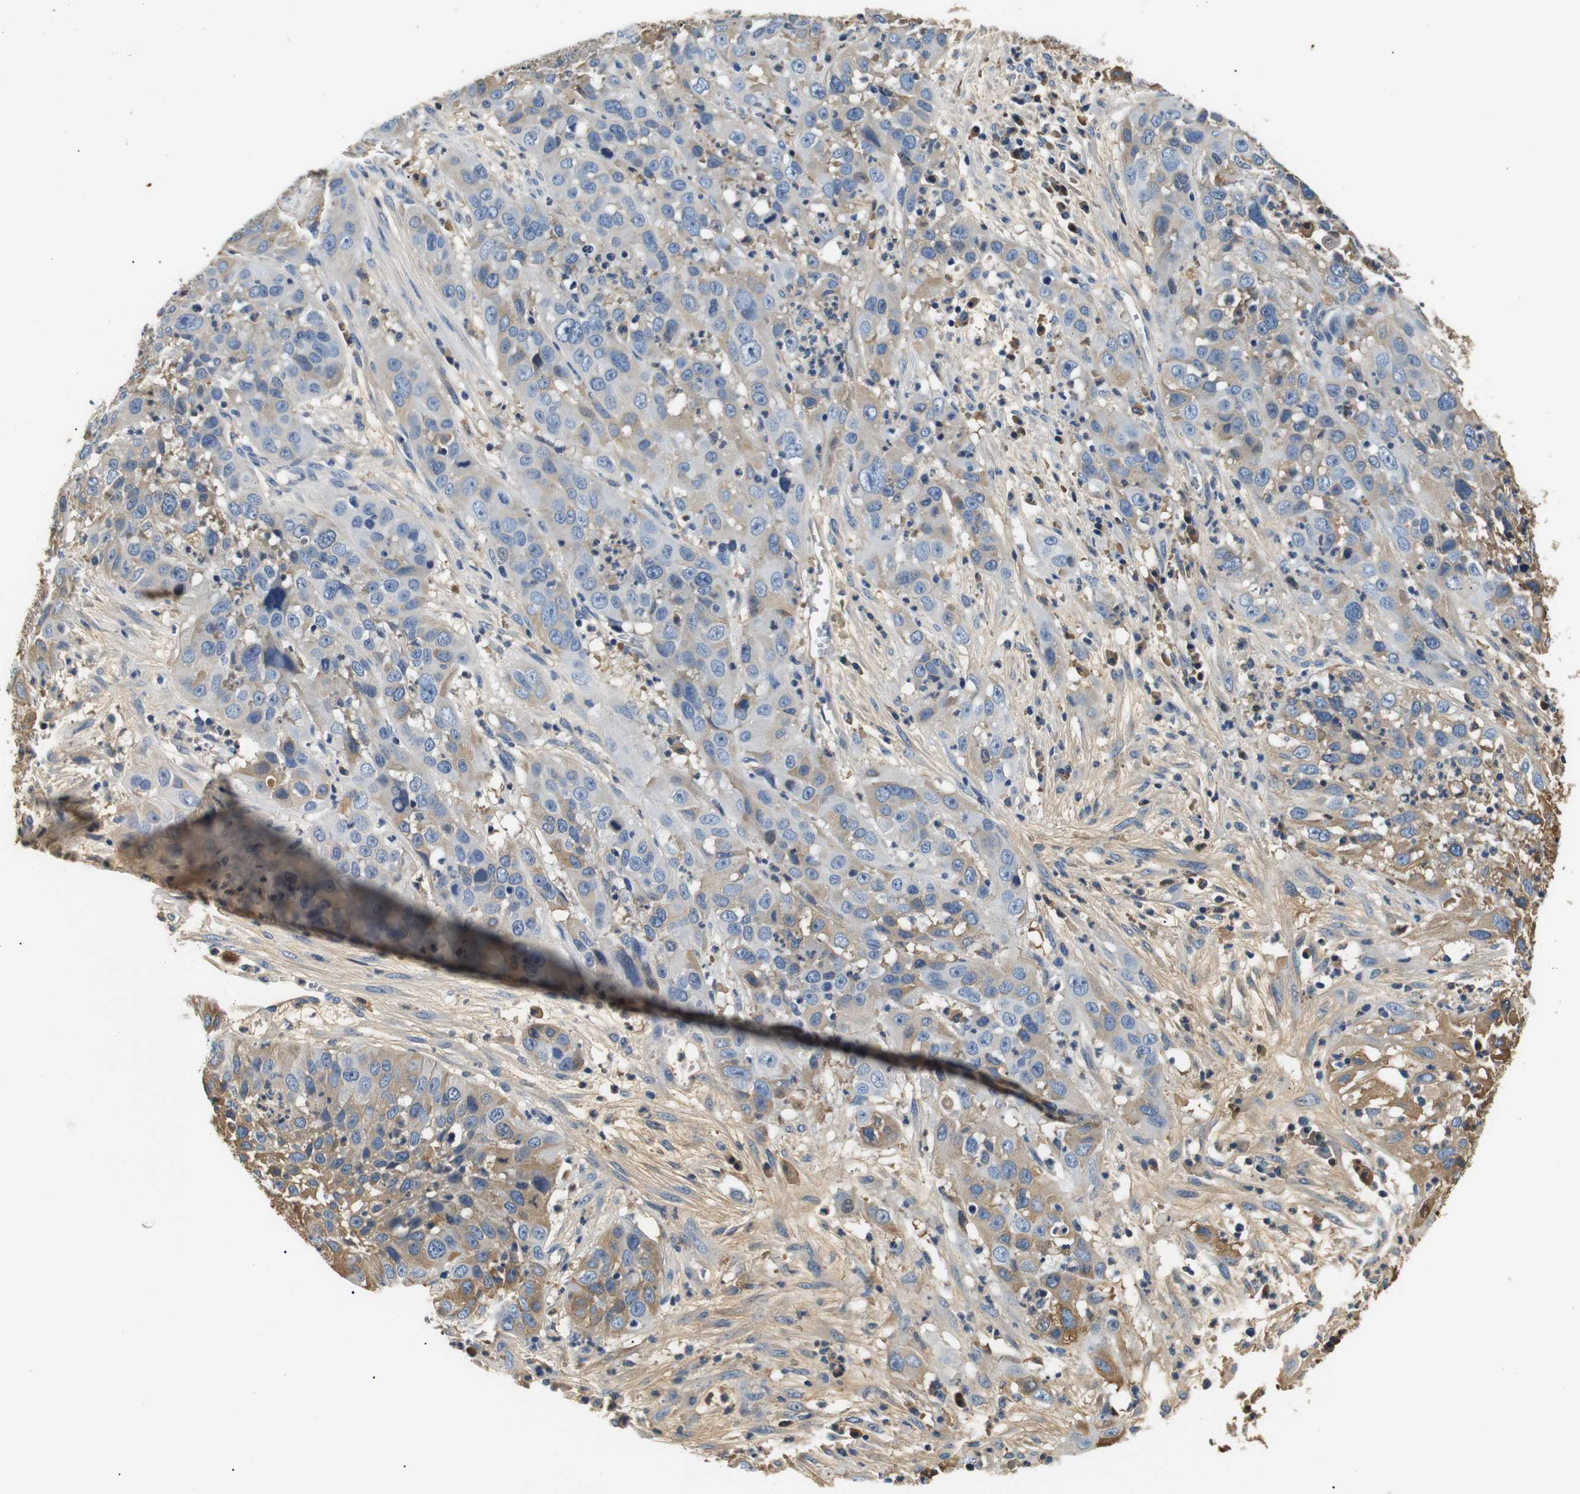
{"staining": {"intensity": "moderate", "quantity": "<25%", "location": "cytoplasmic/membranous"}, "tissue": "cervical cancer", "cell_type": "Tumor cells", "image_type": "cancer", "snomed": [{"axis": "morphology", "description": "Squamous cell carcinoma, NOS"}, {"axis": "topography", "description": "Cervix"}], "caption": "DAB (3,3'-diaminobenzidine) immunohistochemical staining of human cervical squamous cell carcinoma displays moderate cytoplasmic/membranous protein staining in approximately <25% of tumor cells.", "gene": "LHCGR", "patient": {"sex": "female", "age": 32}}